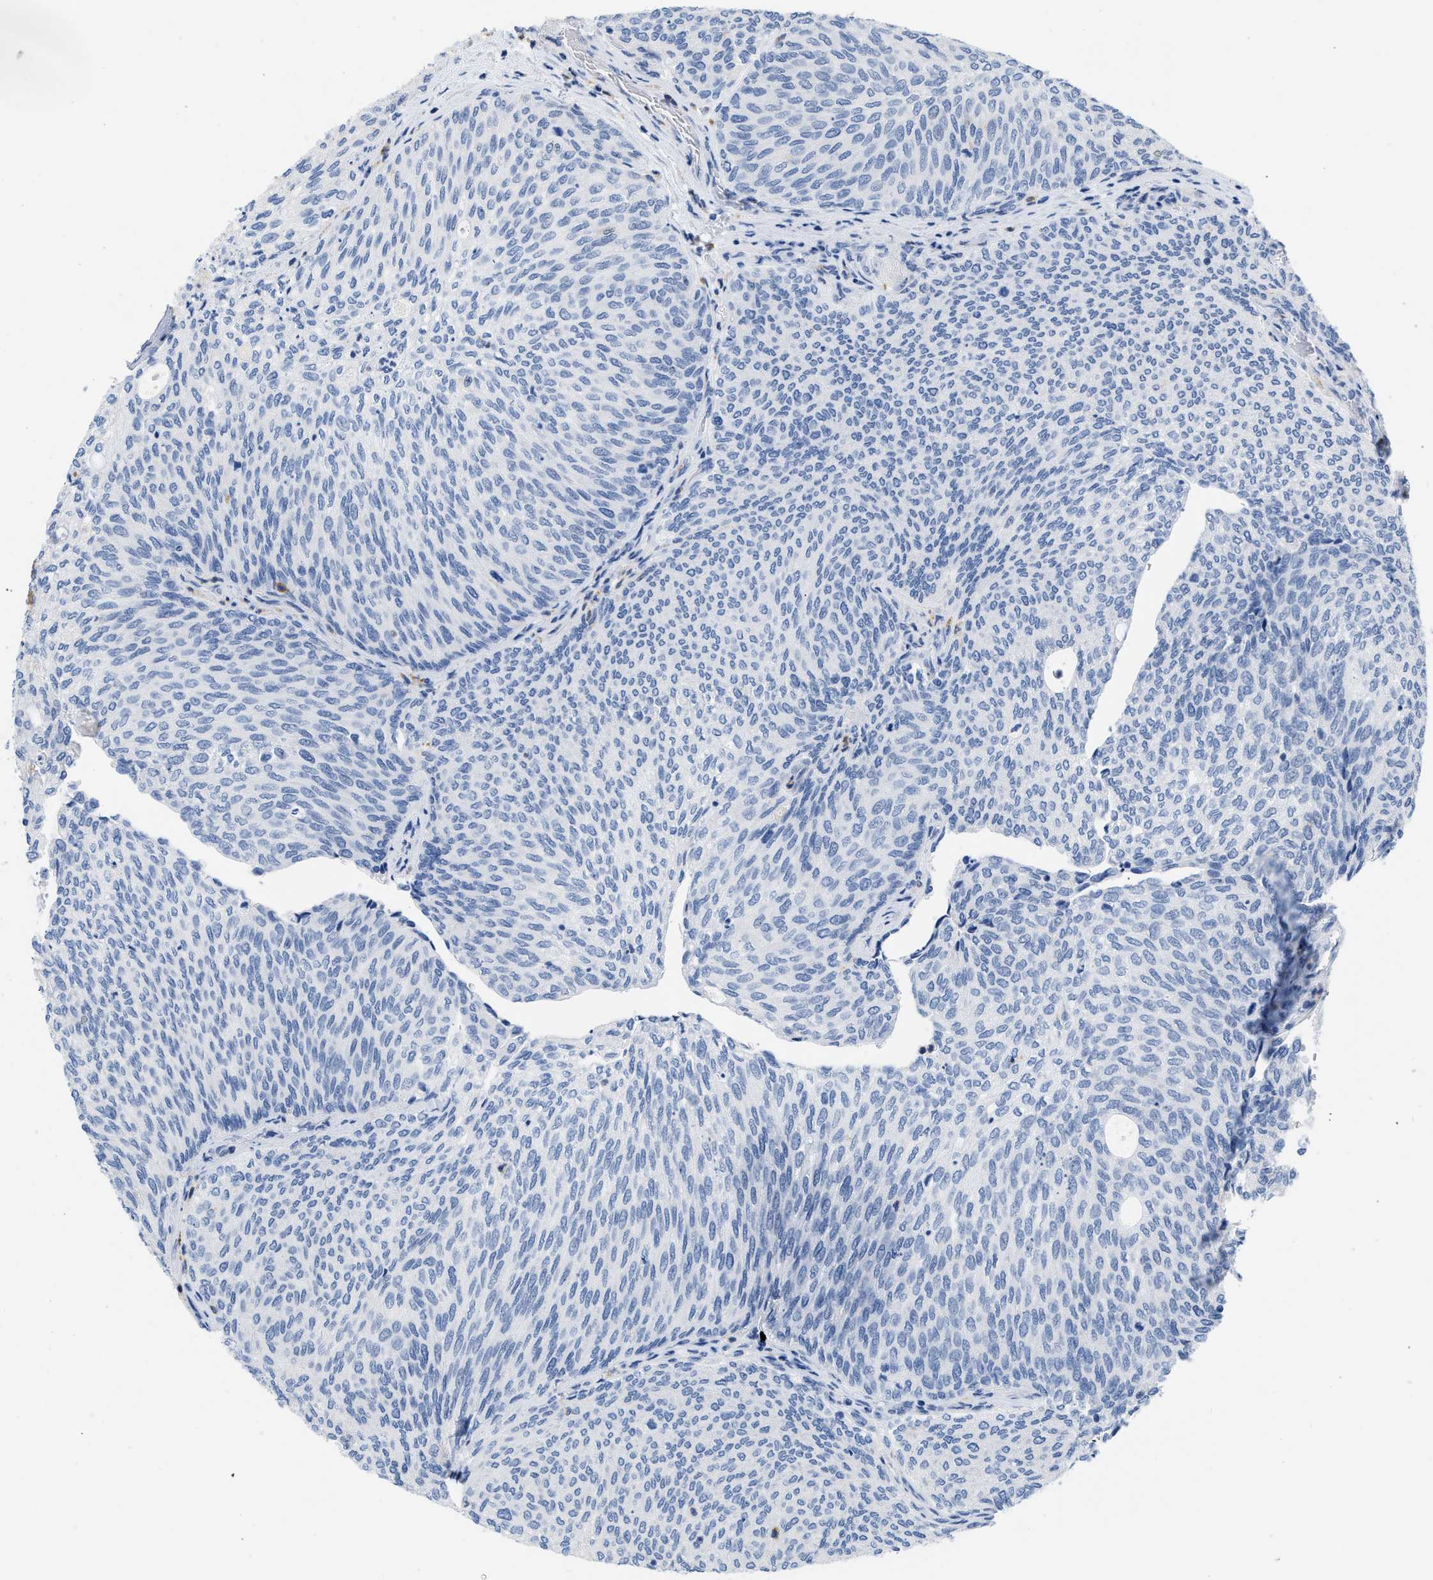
{"staining": {"intensity": "negative", "quantity": "none", "location": "none"}, "tissue": "urothelial cancer", "cell_type": "Tumor cells", "image_type": "cancer", "snomed": [{"axis": "morphology", "description": "Urothelial carcinoma, Low grade"}, {"axis": "topography", "description": "Urinary bladder"}], "caption": "Immunohistochemistry (IHC) micrograph of neoplastic tissue: human urothelial cancer stained with DAB shows no significant protein staining in tumor cells. Nuclei are stained in blue.", "gene": "BOLL", "patient": {"sex": "female", "age": 79}}